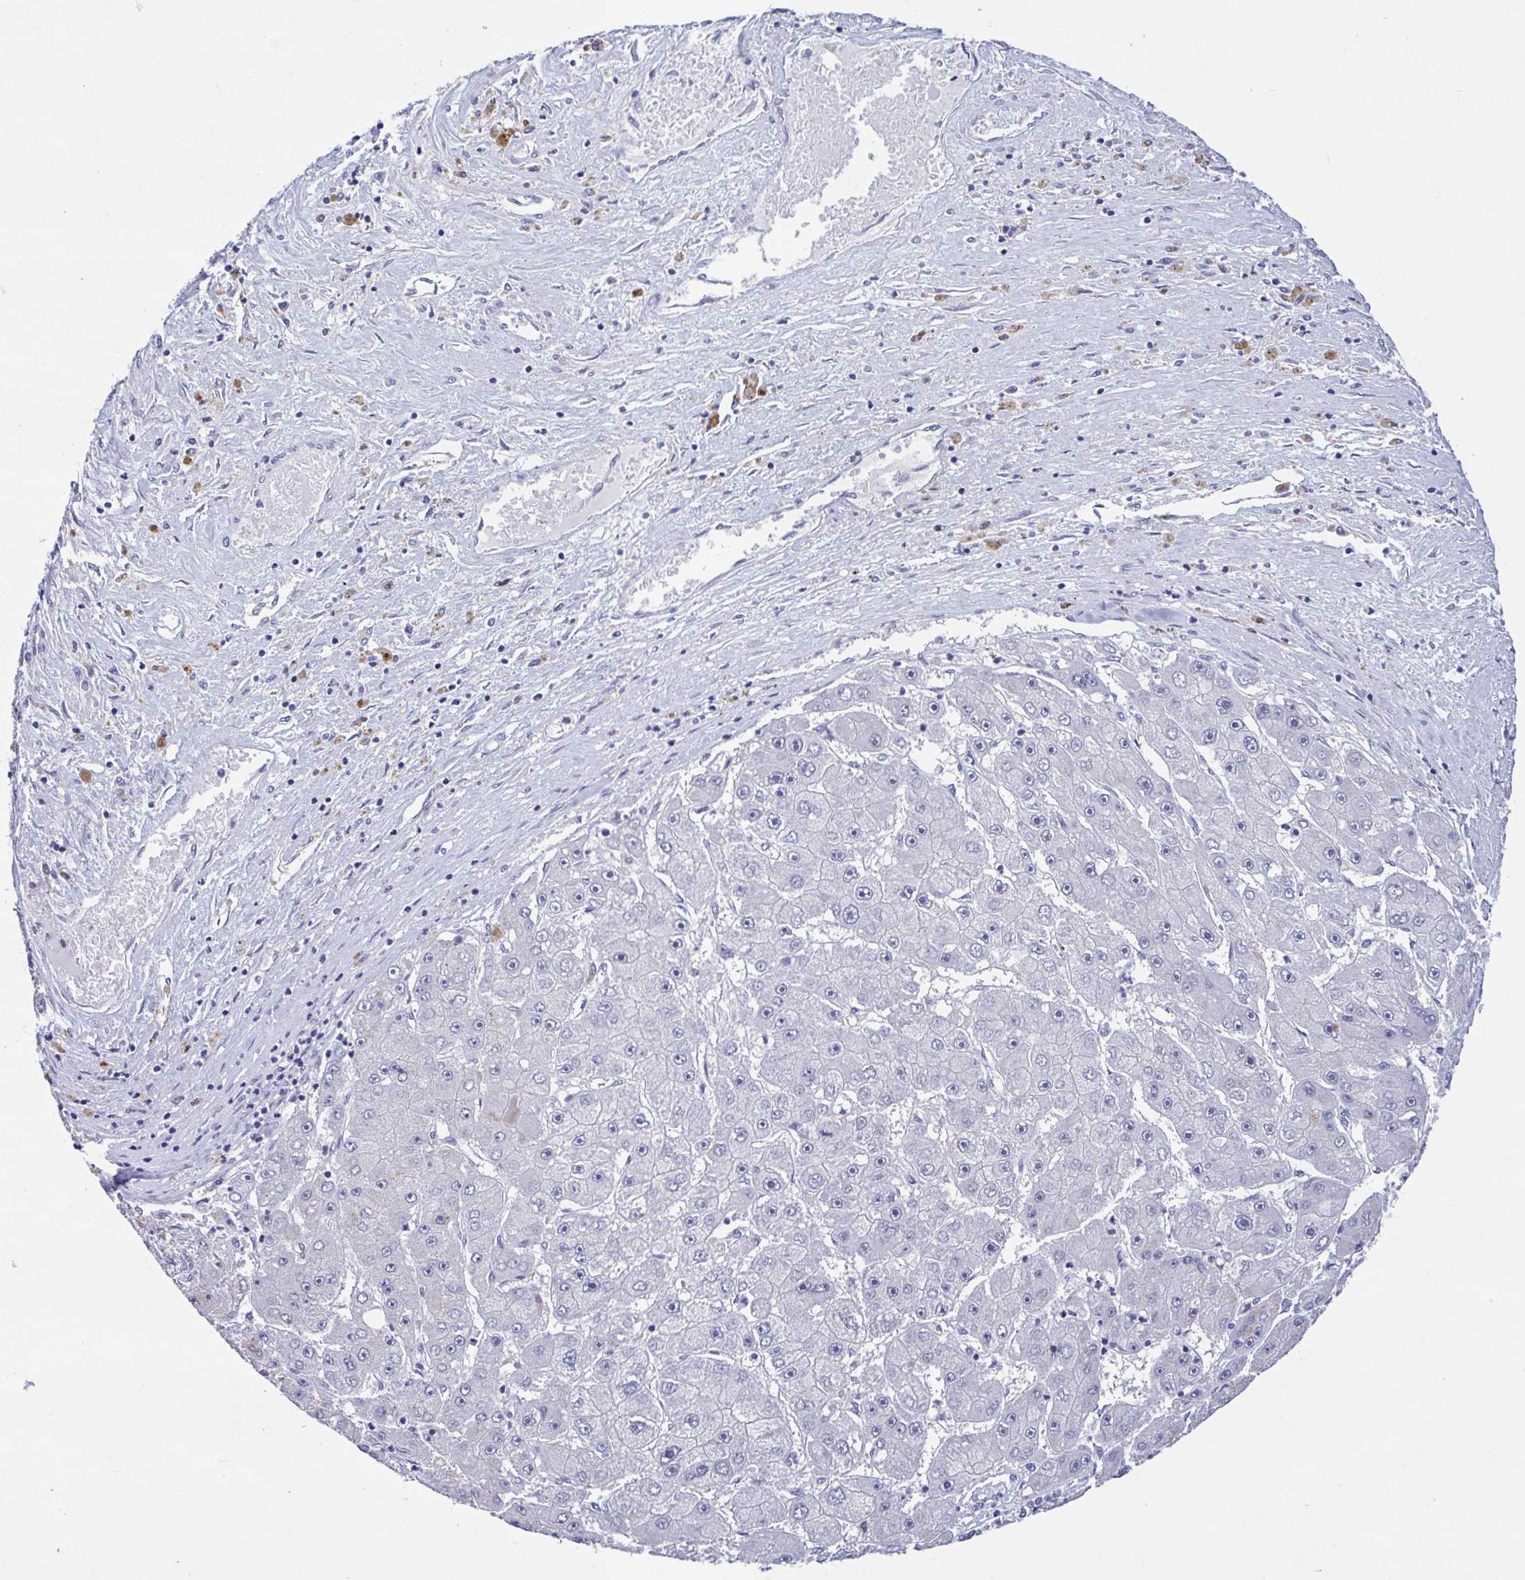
{"staining": {"intensity": "negative", "quantity": "none", "location": "none"}, "tissue": "liver cancer", "cell_type": "Tumor cells", "image_type": "cancer", "snomed": [{"axis": "morphology", "description": "Carcinoma, Hepatocellular, NOS"}, {"axis": "topography", "description": "Liver"}], "caption": "Tumor cells are negative for protein expression in human liver cancer (hepatocellular carcinoma).", "gene": "PERM1", "patient": {"sex": "female", "age": 61}}